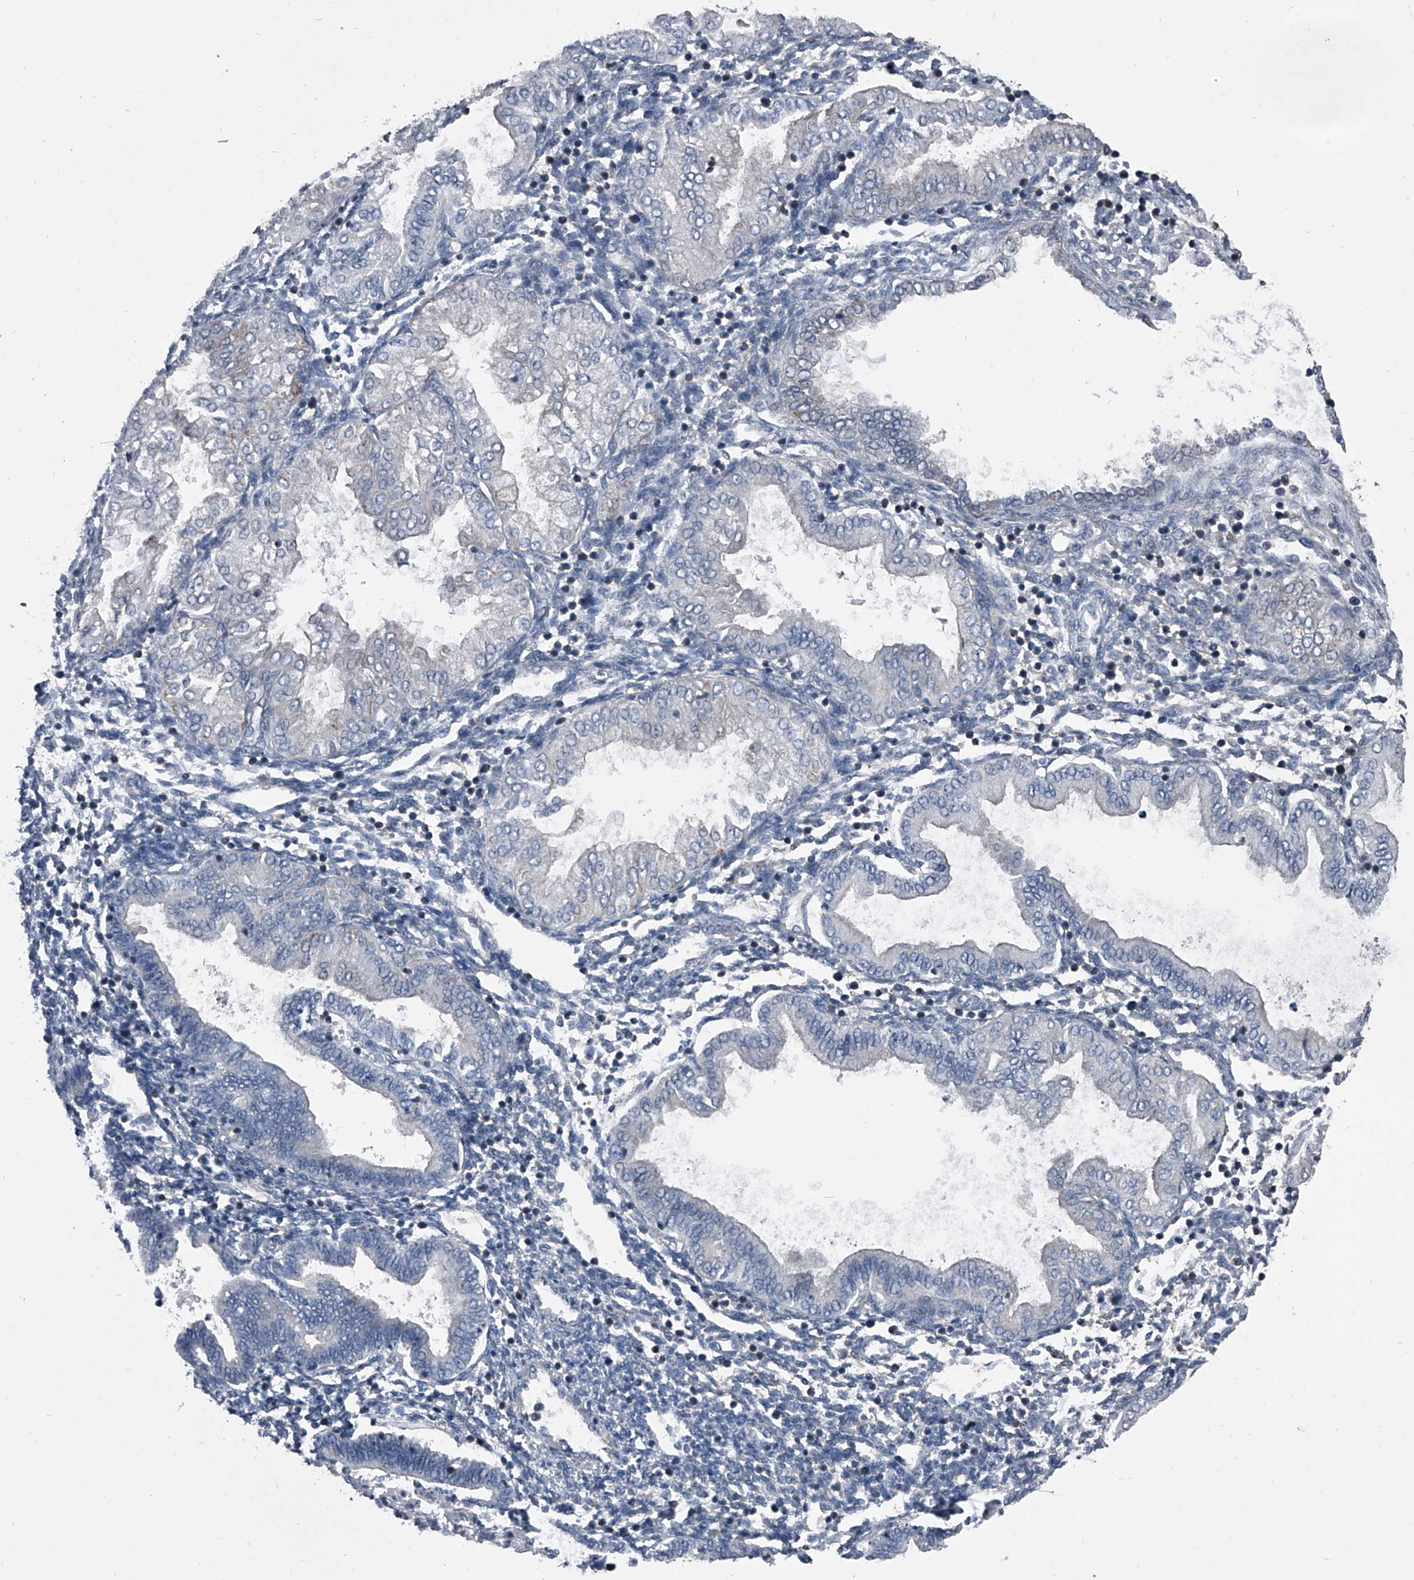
{"staining": {"intensity": "negative", "quantity": "none", "location": "none"}, "tissue": "endometrium", "cell_type": "Cells in endometrial stroma", "image_type": "normal", "snomed": [{"axis": "morphology", "description": "Normal tissue, NOS"}, {"axis": "topography", "description": "Endometrium"}], "caption": "Photomicrograph shows no protein positivity in cells in endometrial stroma of unremarkable endometrium.", "gene": "PIP5K1A", "patient": {"sex": "female", "age": 53}}